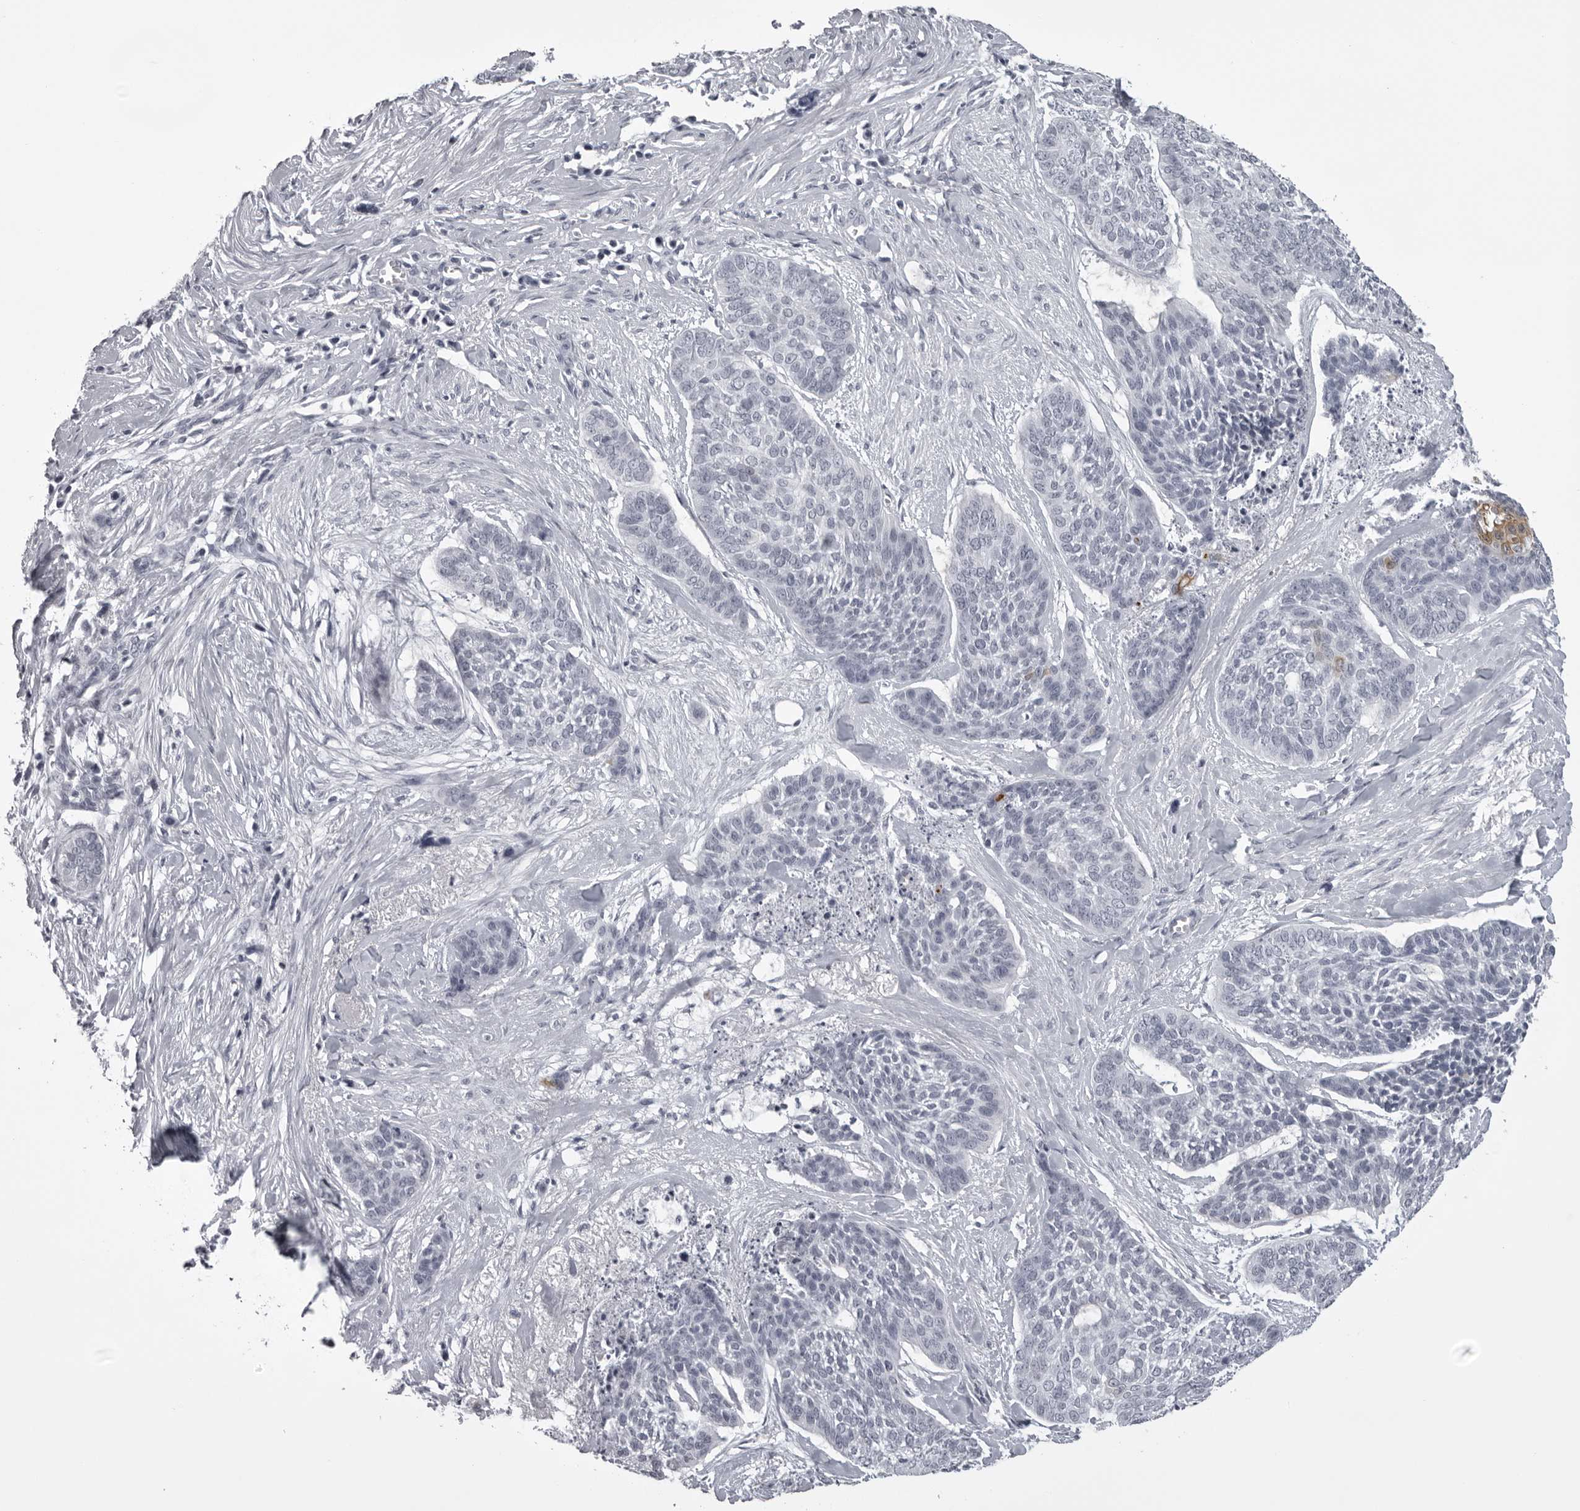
{"staining": {"intensity": "weak", "quantity": "<25%", "location": "cytoplasmic/membranous"}, "tissue": "skin cancer", "cell_type": "Tumor cells", "image_type": "cancer", "snomed": [{"axis": "morphology", "description": "Basal cell carcinoma"}, {"axis": "topography", "description": "Skin"}], "caption": "The immunohistochemistry (IHC) histopathology image has no significant positivity in tumor cells of skin basal cell carcinoma tissue.", "gene": "UROD", "patient": {"sex": "female", "age": 64}}